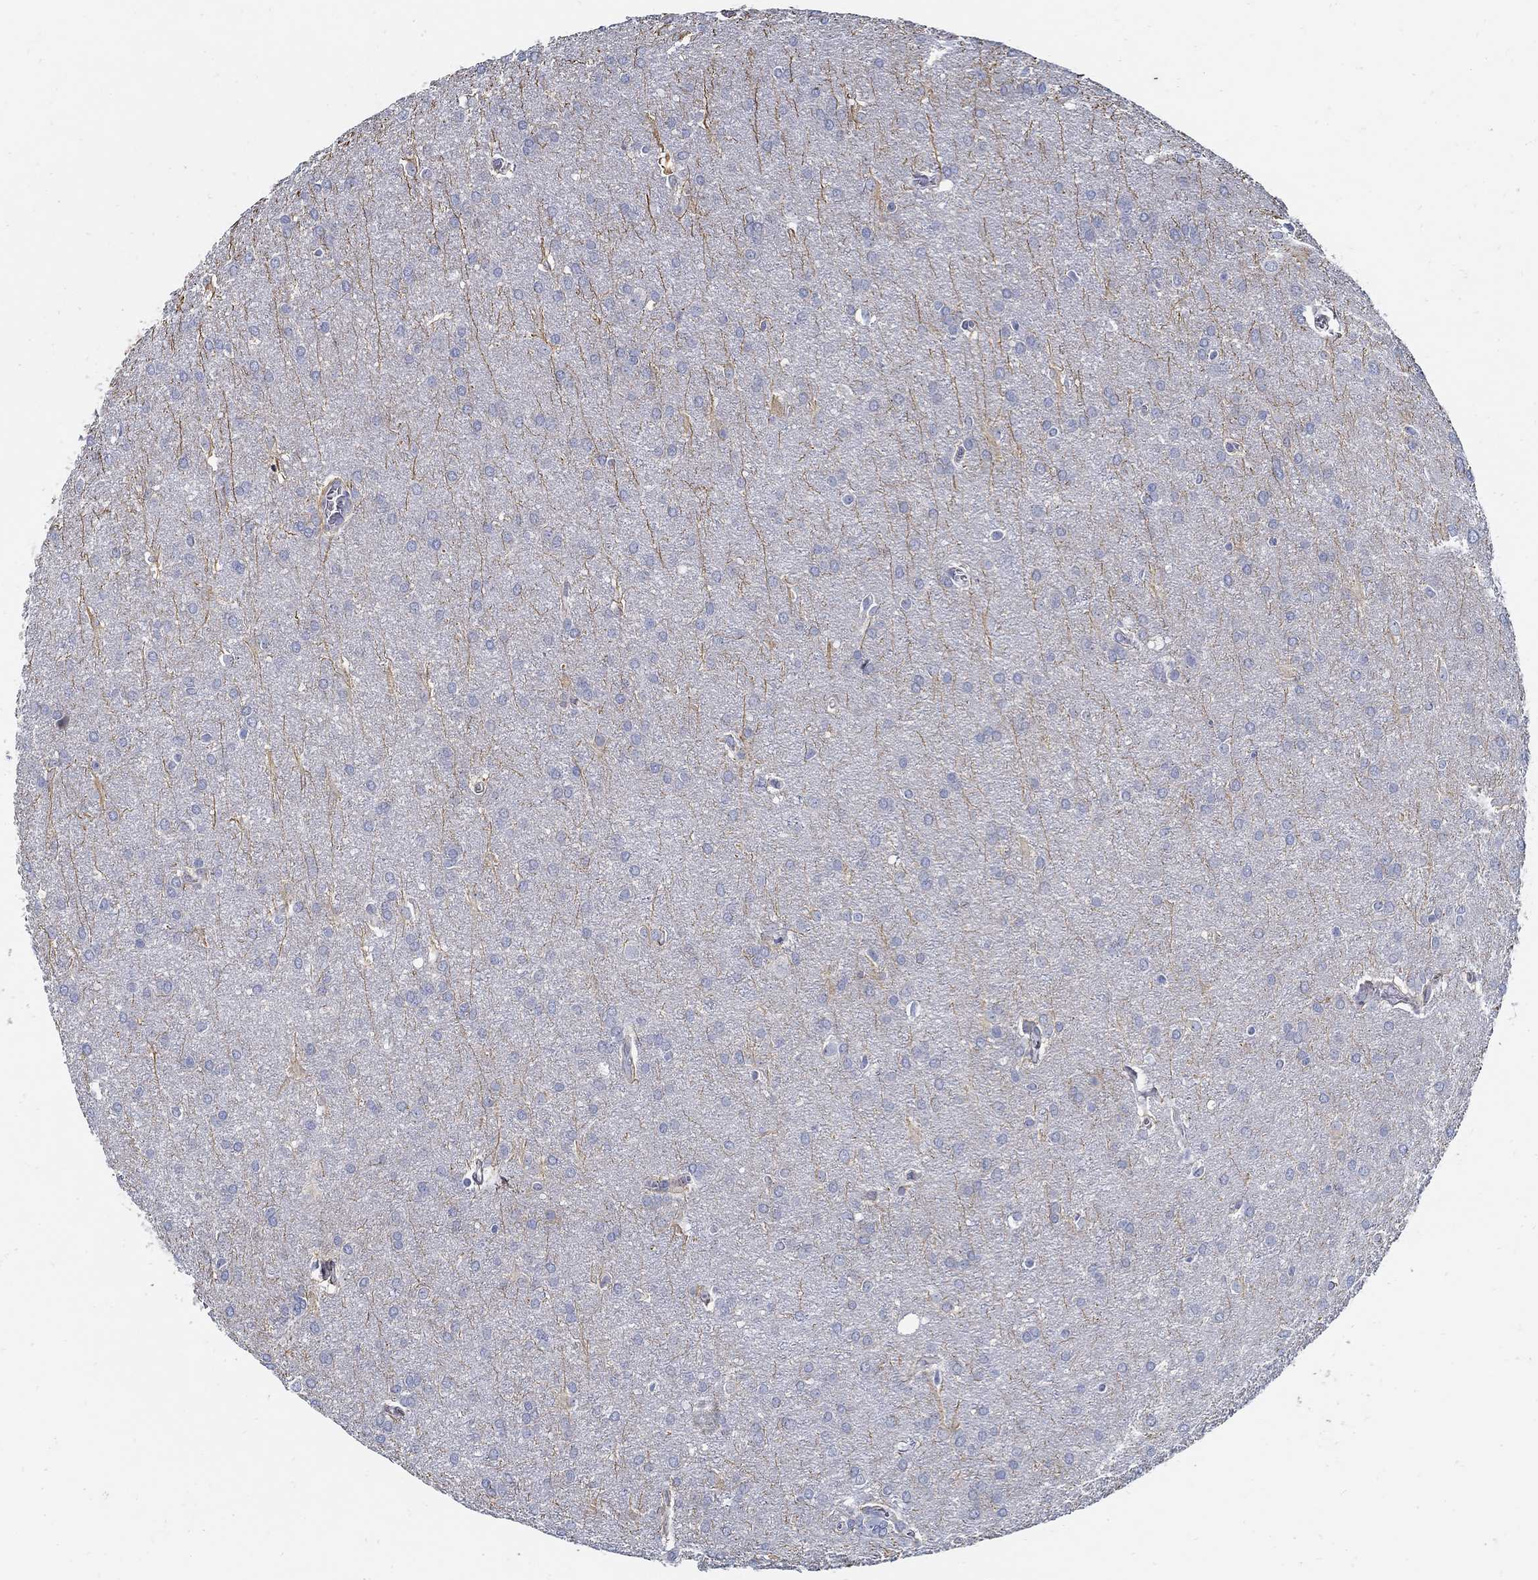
{"staining": {"intensity": "negative", "quantity": "none", "location": "none"}, "tissue": "glioma", "cell_type": "Tumor cells", "image_type": "cancer", "snomed": [{"axis": "morphology", "description": "Glioma, malignant, Low grade"}, {"axis": "topography", "description": "Brain"}], "caption": "Protein analysis of glioma reveals no significant positivity in tumor cells.", "gene": "TGFBI", "patient": {"sex": "female", "age": 32}}